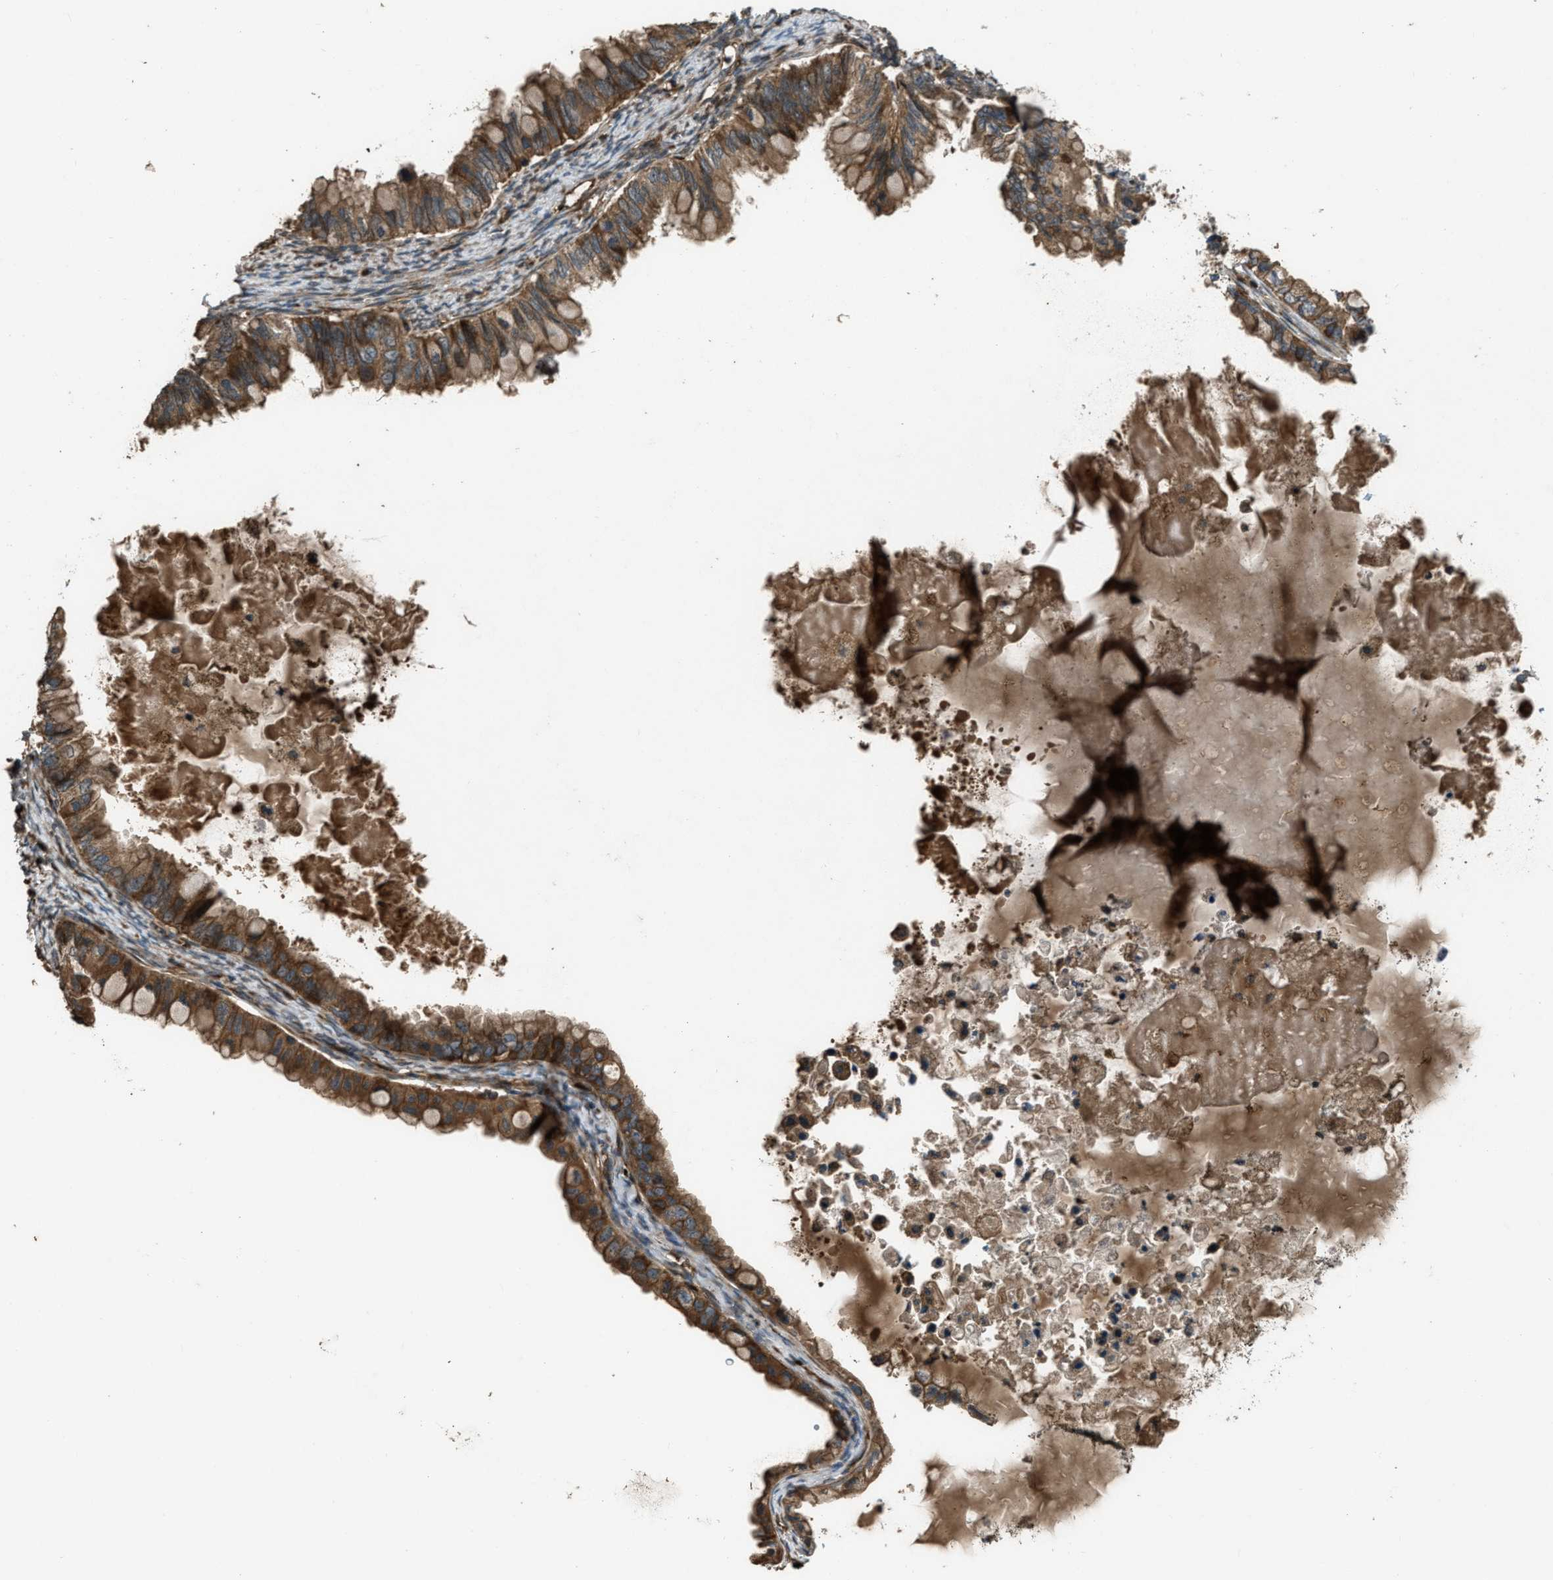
{"staining": {"intensity": "moderate", "quantity": ">75%", "location": "cytoplasmic/membranous"}, "tissue": "ovarian cancer", "cell_type": "Tumor cells", "image_type": "cancer", "snomed": [{"axis": "morphology", "description": "Cystadenocarcinoma, mucinous, NOS"}, {"axis": "topography", "description": "Ovary"}], "caption": "About >75% of tumor cells in ovarian cancer (mucinous cystadenocarcinoma) demonstrate moderate cytoplasmic/membranous protein positivity as visualized by brown immunohistochemical staining.", "gene": "GGH", "patient": {"sex": "female", "age": 80}}